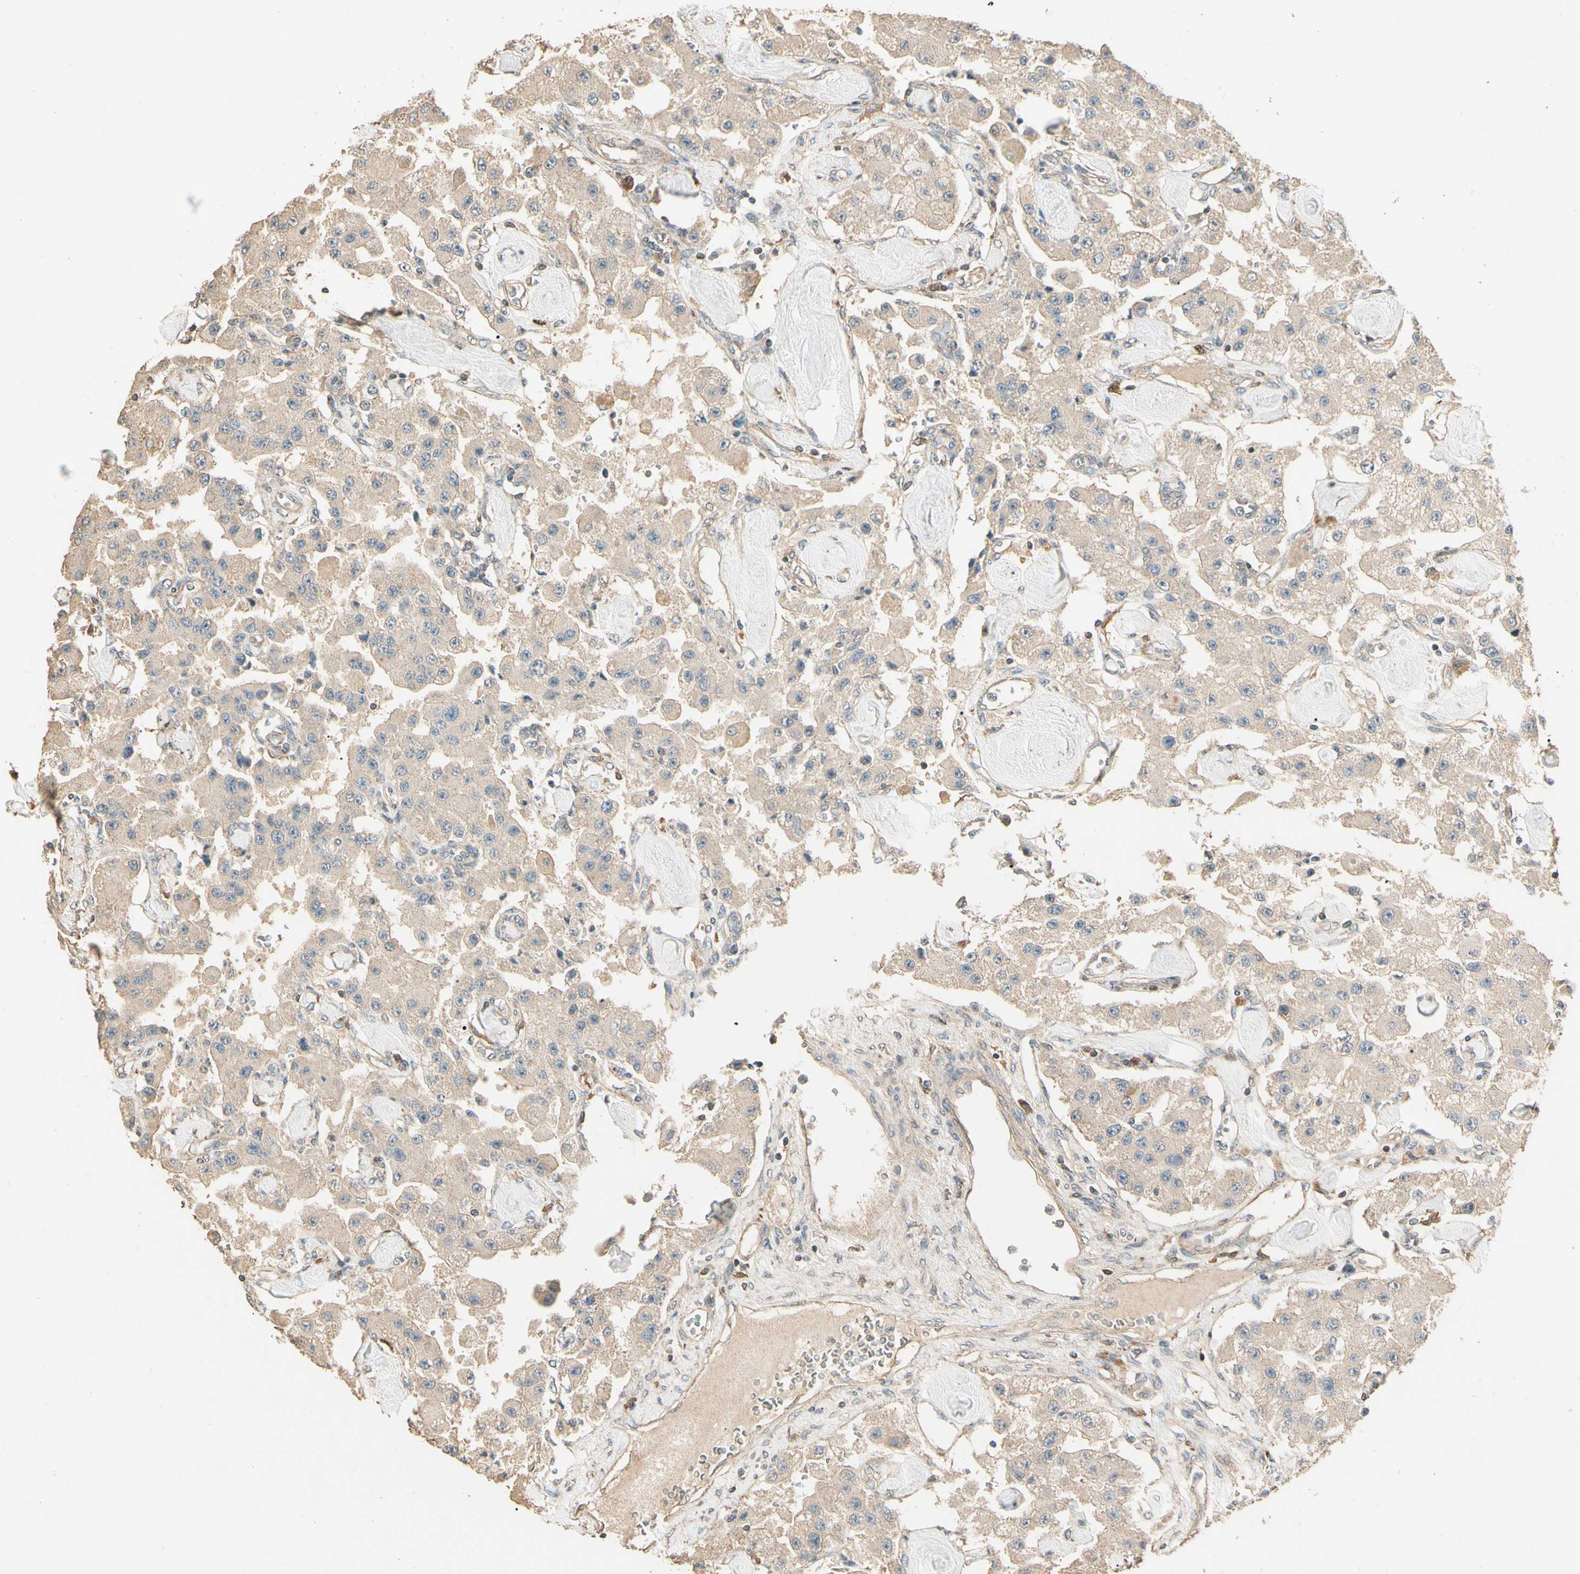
{"staining": {"intensity": "weak", "quantity": ">75%", "location": "cytoplasmic/membranous"}, "tissue": "carcinoid", "cell_type": "Tumor cells", "image_type": "cancer", "snomed": [{"axis": "morphology", "description": "Carcinoid, malignant, NOS"}, {"axis": "topography", "description": "Pancreas"}], "caption": "Brown immunohistochemical staining in malignant carcinoid shows weak cytoplasmic/membranous expression in approximately >75% of tumor cells.", "gene": "CDH6", "patient": {"sex": "male", "age": 41}}